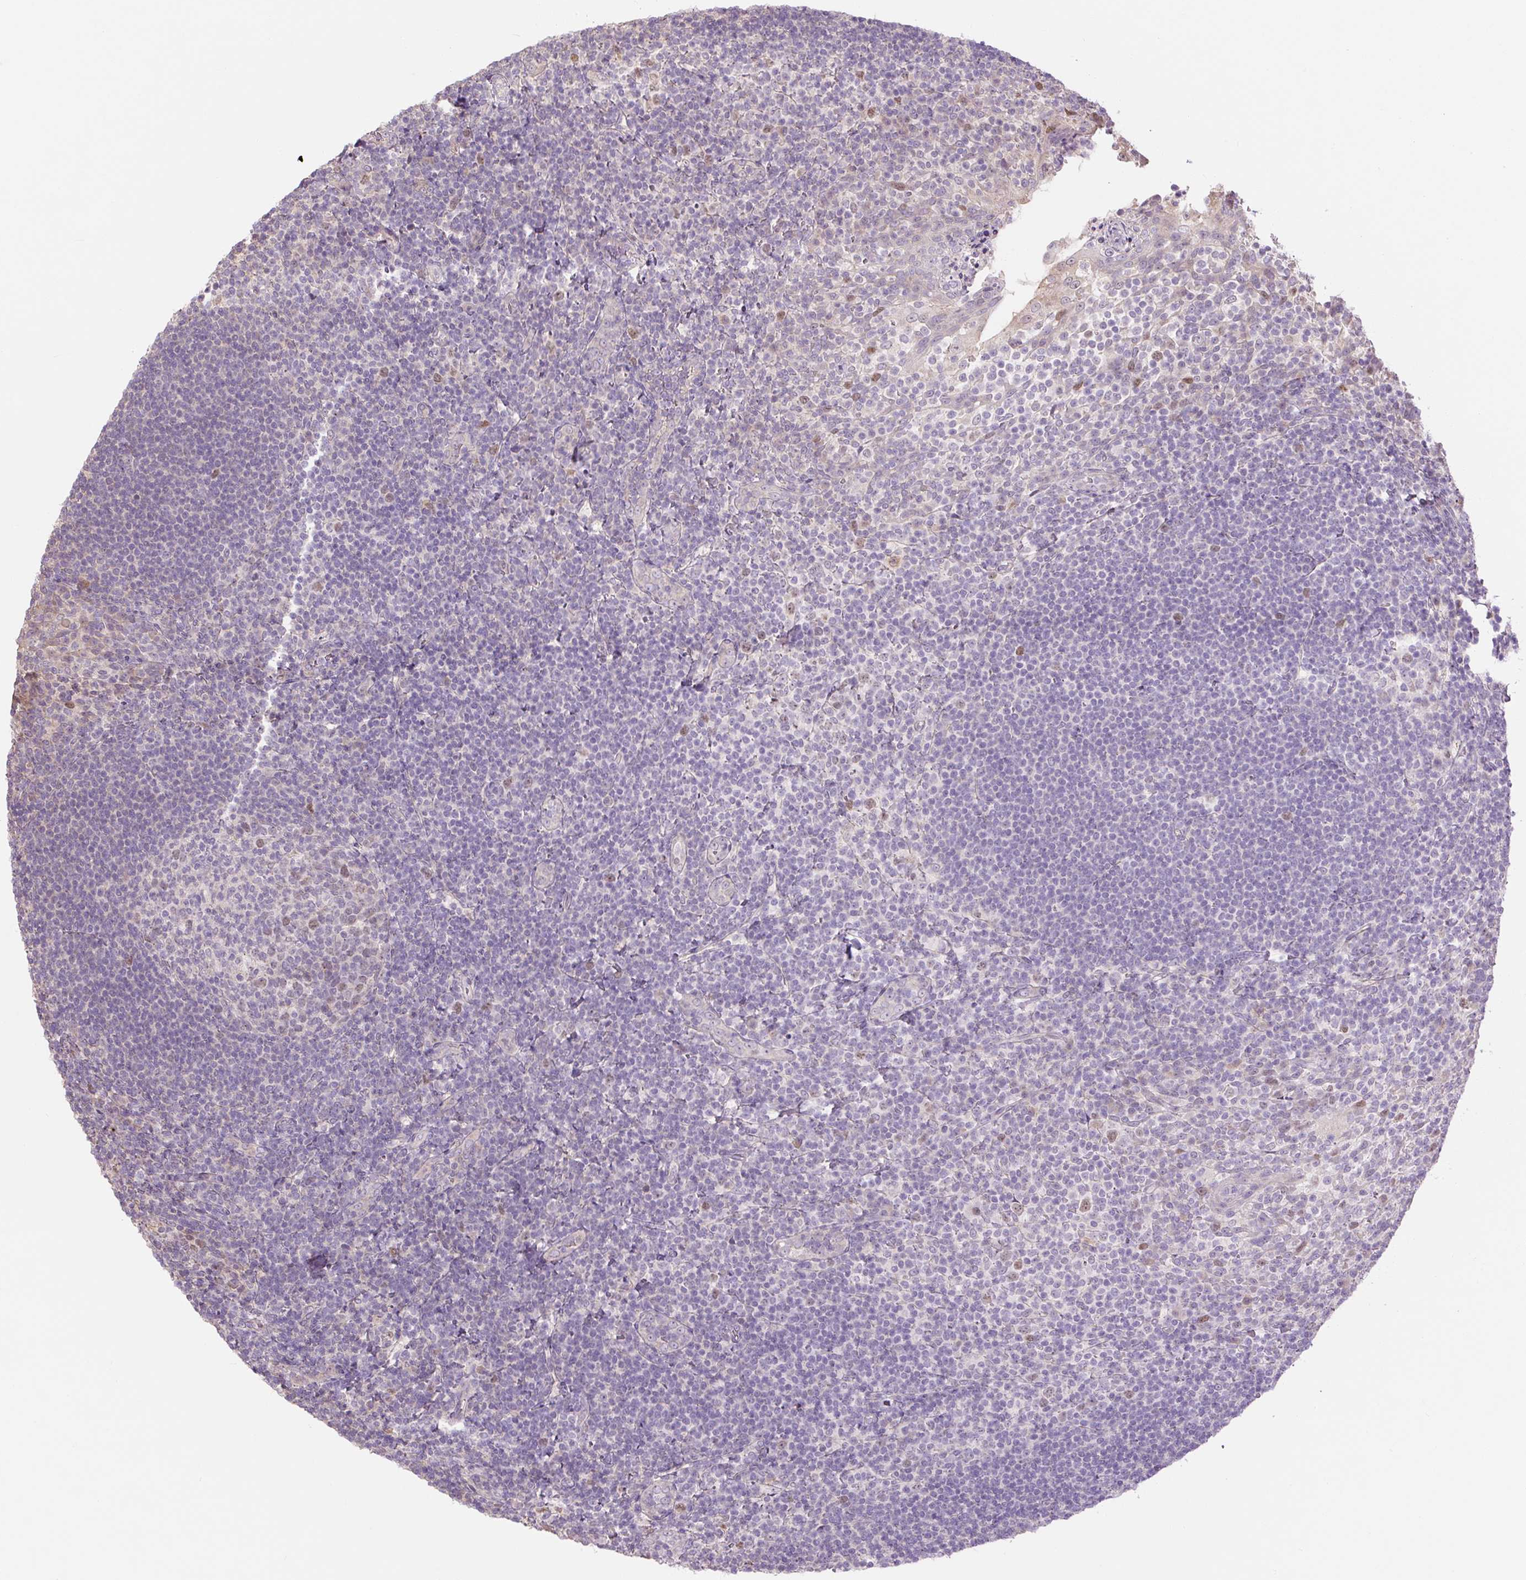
{"staining": {"intensity": "moderate", "quantity": "<25%", "location": "nuclear"}, "tissue": "tonsil", "cell_type": "Germinal center cells", "image_type": "normal", "snomed": [{"axis": "morphology", "description": "Normal tissue, NOS"}, {"axis": "topography", "description": "Tonsil"}], "caption": "A high-resolution histopathology image shows immunohistochemistry staining of unremarkable tonsil, which demonstrates moderate nuclear expression in approximately <25% of germinal center cells.", "gene": "RACGAP1", "patient": {"sex": "female", "age": 10}}